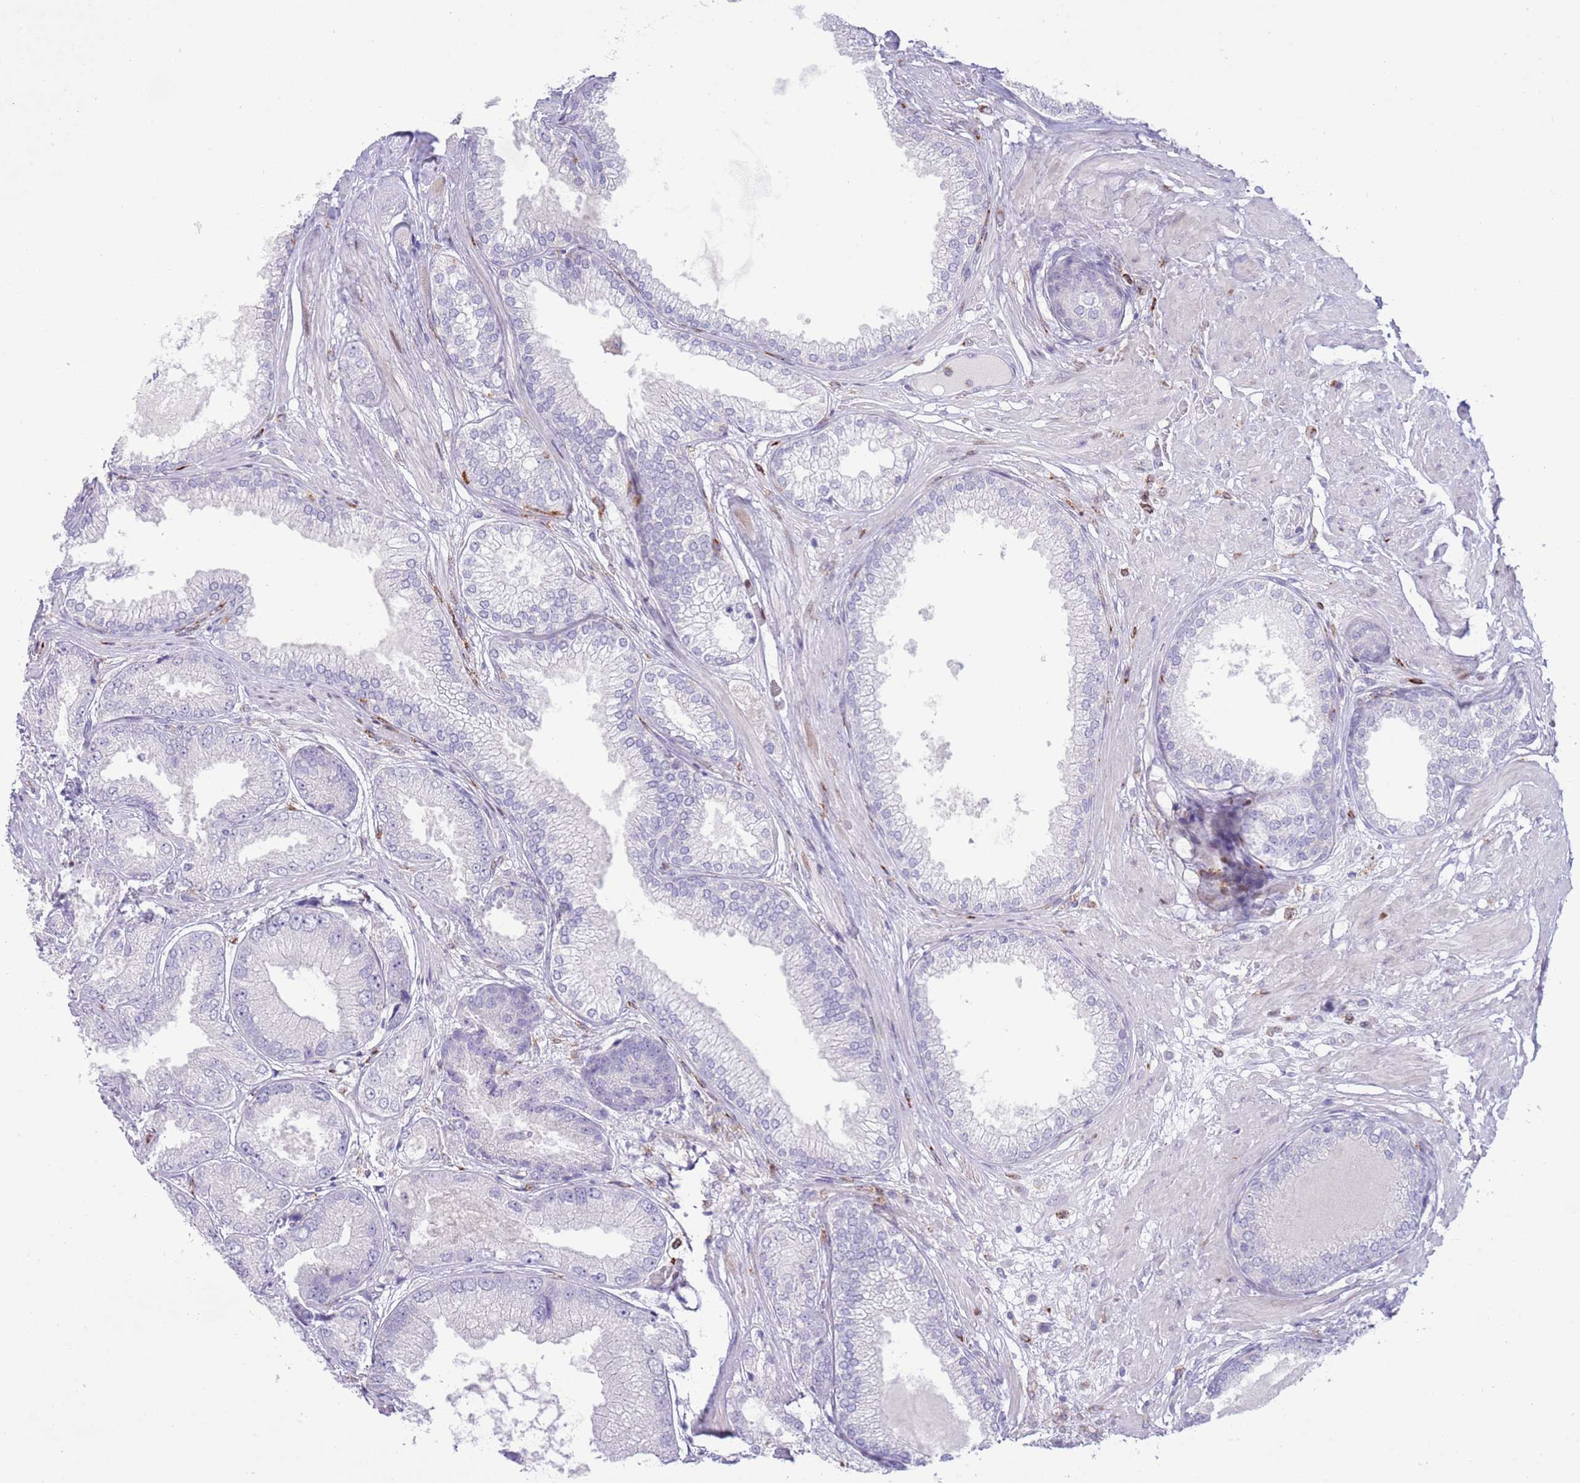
{"staining": {"intensity": "negative", "quantity": "none", "location": "none"}, "tissue": "prostate cancer", "cell_type": "Tumor cells", "image_type": "cancer", "snomed": [{"axis": "morphology", "description": "Adenocarcinoma, High grade"}, {"axis": "topography", "description": "Prostate"}], "caption": "Immunohistochemical staining of human prostate adenocarcinoma (high-grade) shows no significant positivity in tumor cells. (Immunohistochemistry (ihc), brightfield microscopy, high magnification).", "gene": "ANO8", "patient": {"sex": "male", "age": 71}}